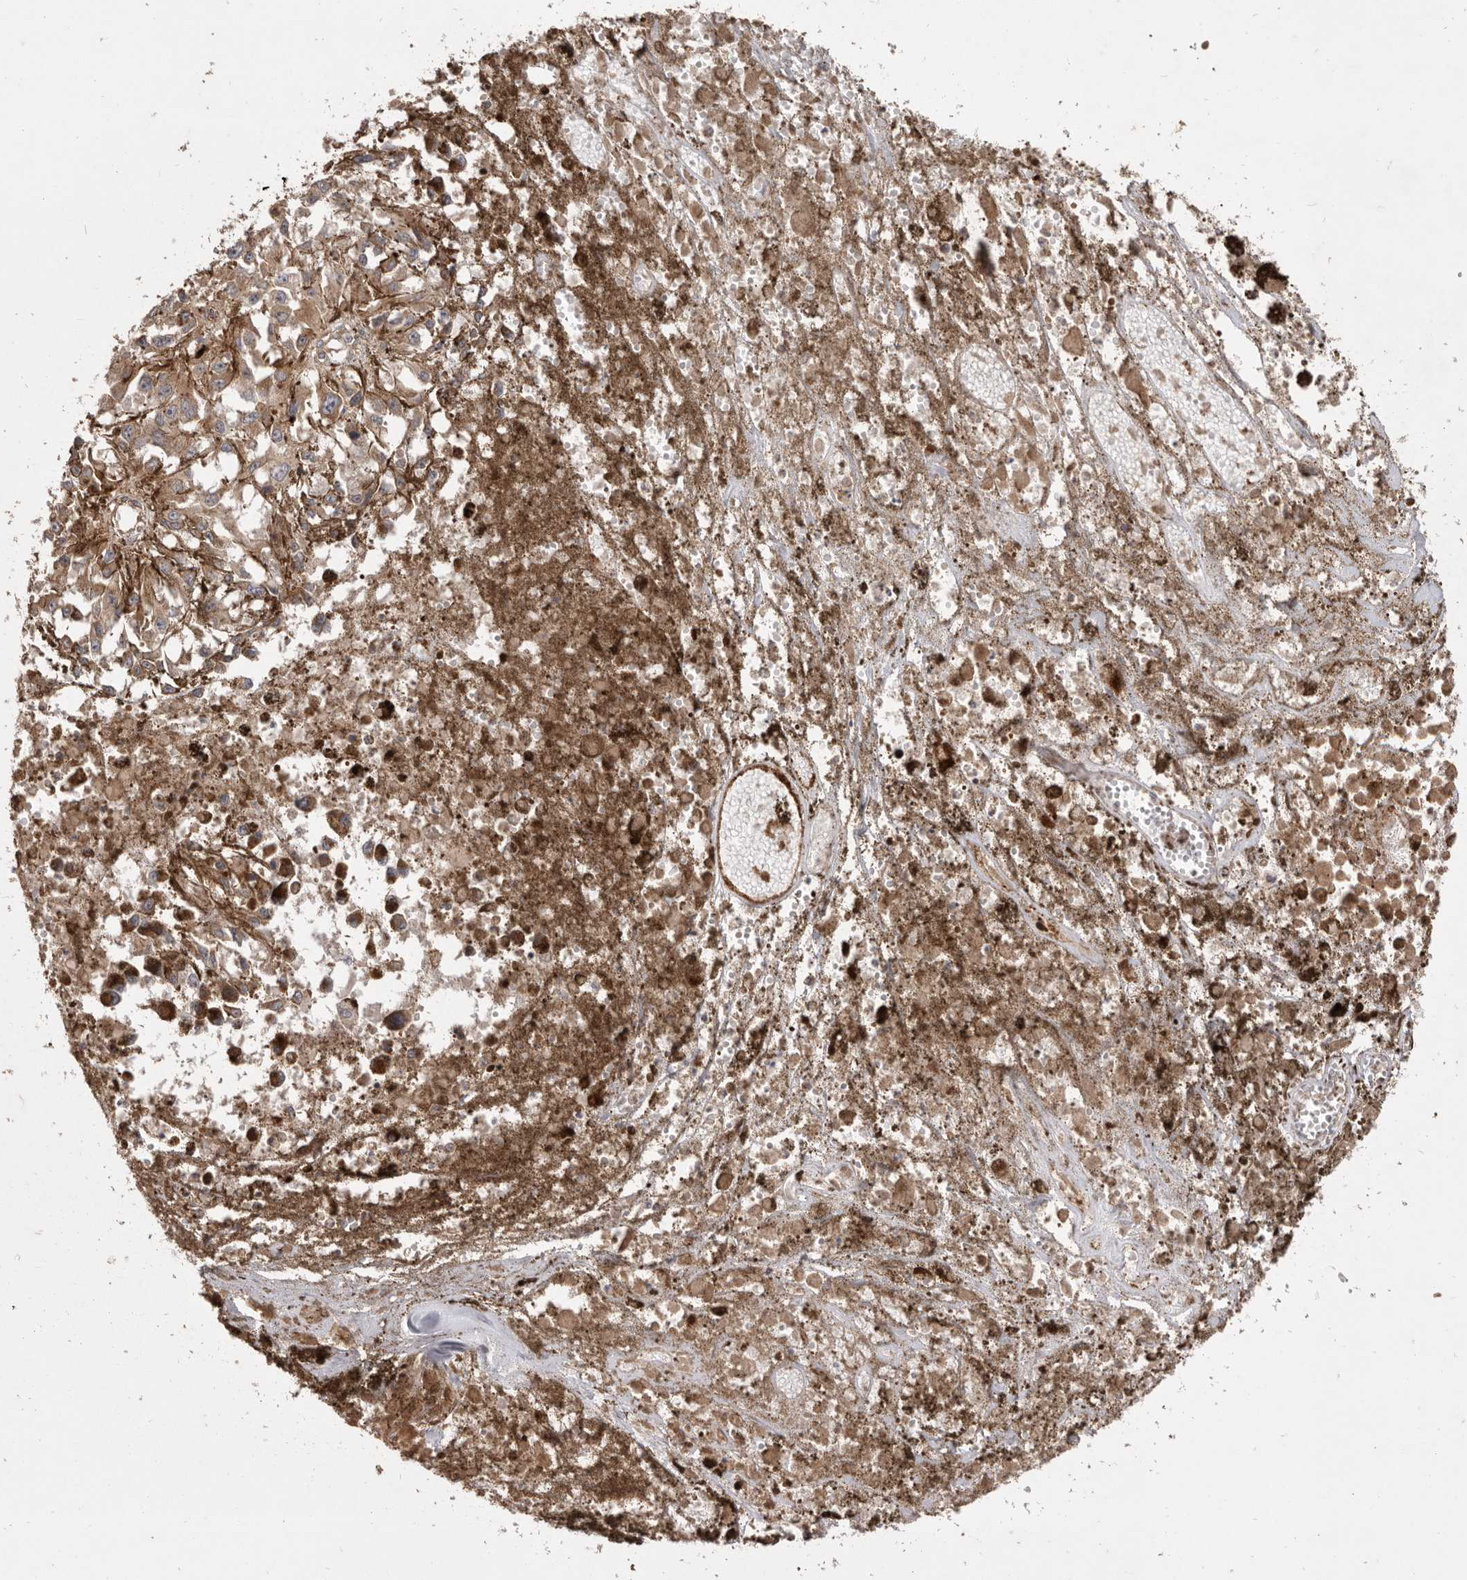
{"staining": {"intensity": "moderate", "quantity": ">75%", "location": "cytoplasmic/membranous"}, "tissue": "melanoma", "cell_type": "Tumor cells", "image_type": "cancer", "snomed": [{"axis": "morphology", "description": "Malignant melanoma, Metastatic site"}, {"axis": "topography", "description": "Lymph node"}], "caption": "IHC of melanoma reveals medium levels of moderate cytoplasmic/membranous staining in approximately >75% of tumor cells.", "gene": "VPS45", "patient": {"sex": "male", "age": 59}}